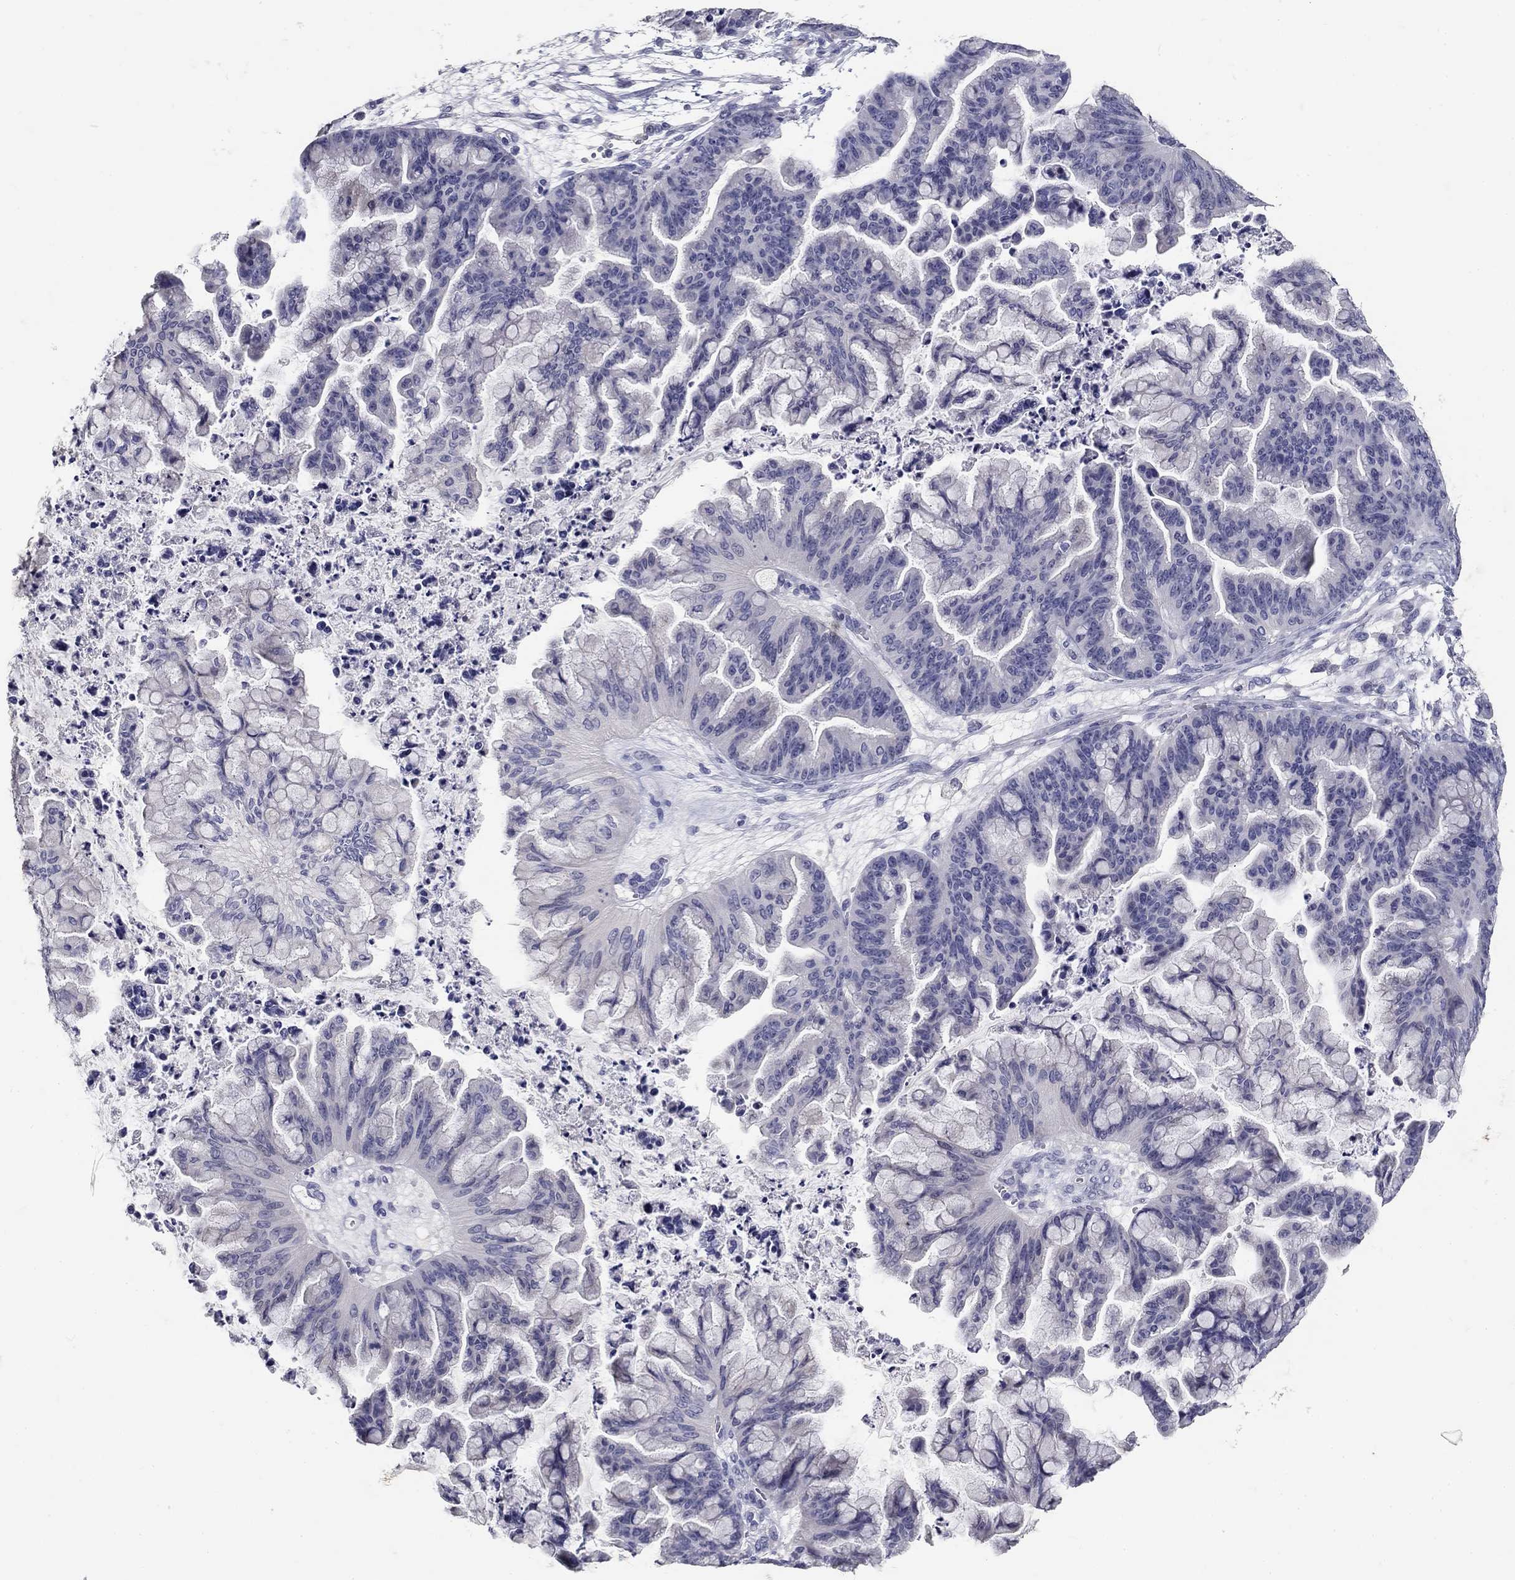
{"staining": {"intensity": "negative", "quantity": "none", "location": "none"}, "tissue": "ovarian cancer", "cell_type": "Tumor cells", "image_type": "cancer", "snomed": [{"axis": "morphology", "description": "Cystadenocarcinoma, mucinous, NOS"}, {"axis": "topography", "description": "Ovary"}], "caption": "Ovarian cancer (mucinous cystadenocarcinoma) was stained to show a protein in brown. There is no significant positivity in tumor cells.", "gene": "POMC", "patient": {"sex": "female", "age": 67}}